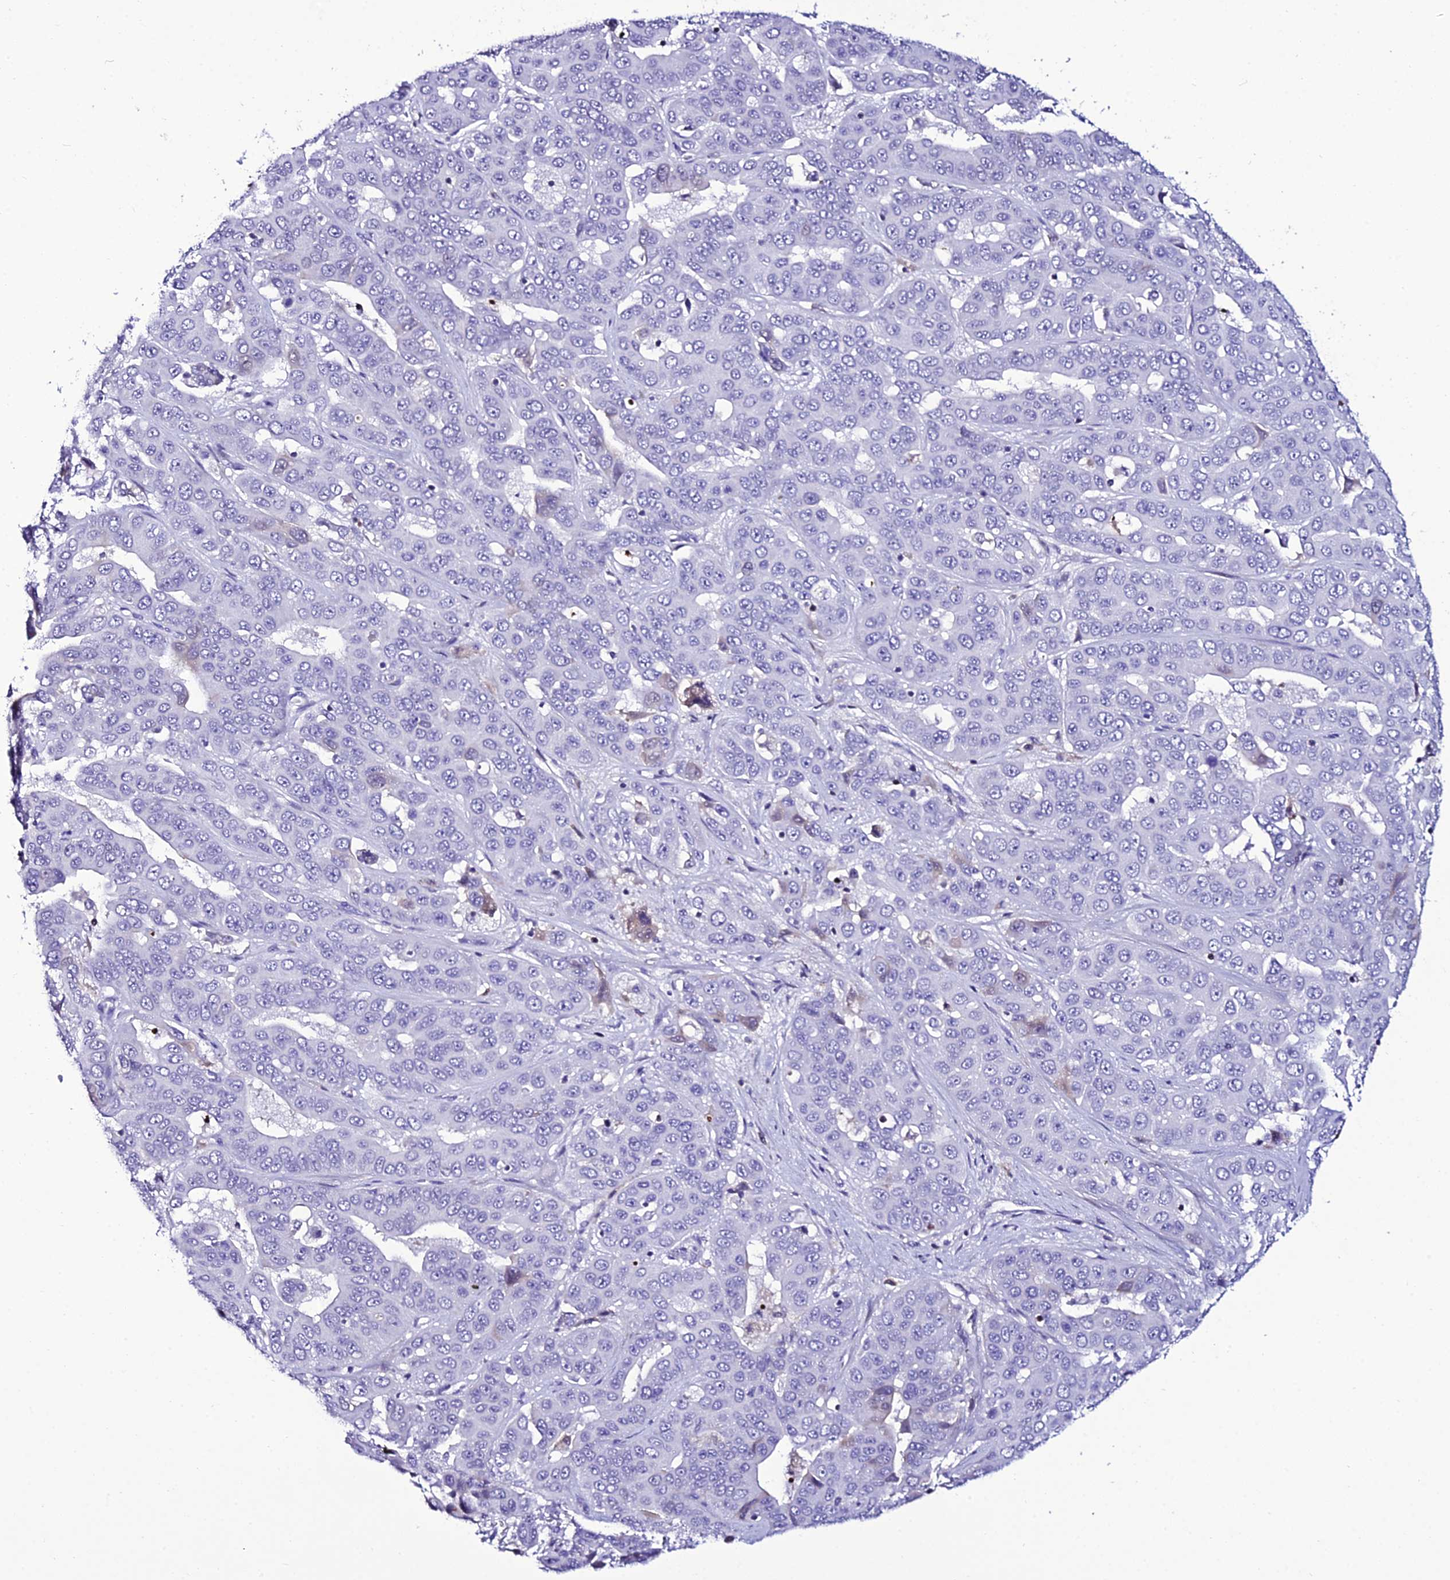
{"staining": {"intensity": "negative", "quantity": "none", "location": "none"}, "tissue": "liver cancer", "cell_type": "Tumor cells", "image_type": "cancer", "snomed": [{"axis": "morphology", "description": "Cholangiocarcinoma"}, {"axis": "topography", "description": "Liver"}], "caption": "IHC of liver cancer shows no positivity in tumor cells.", "gene": "DEFB132", "patient": {"sex": "female", "age": 52}}